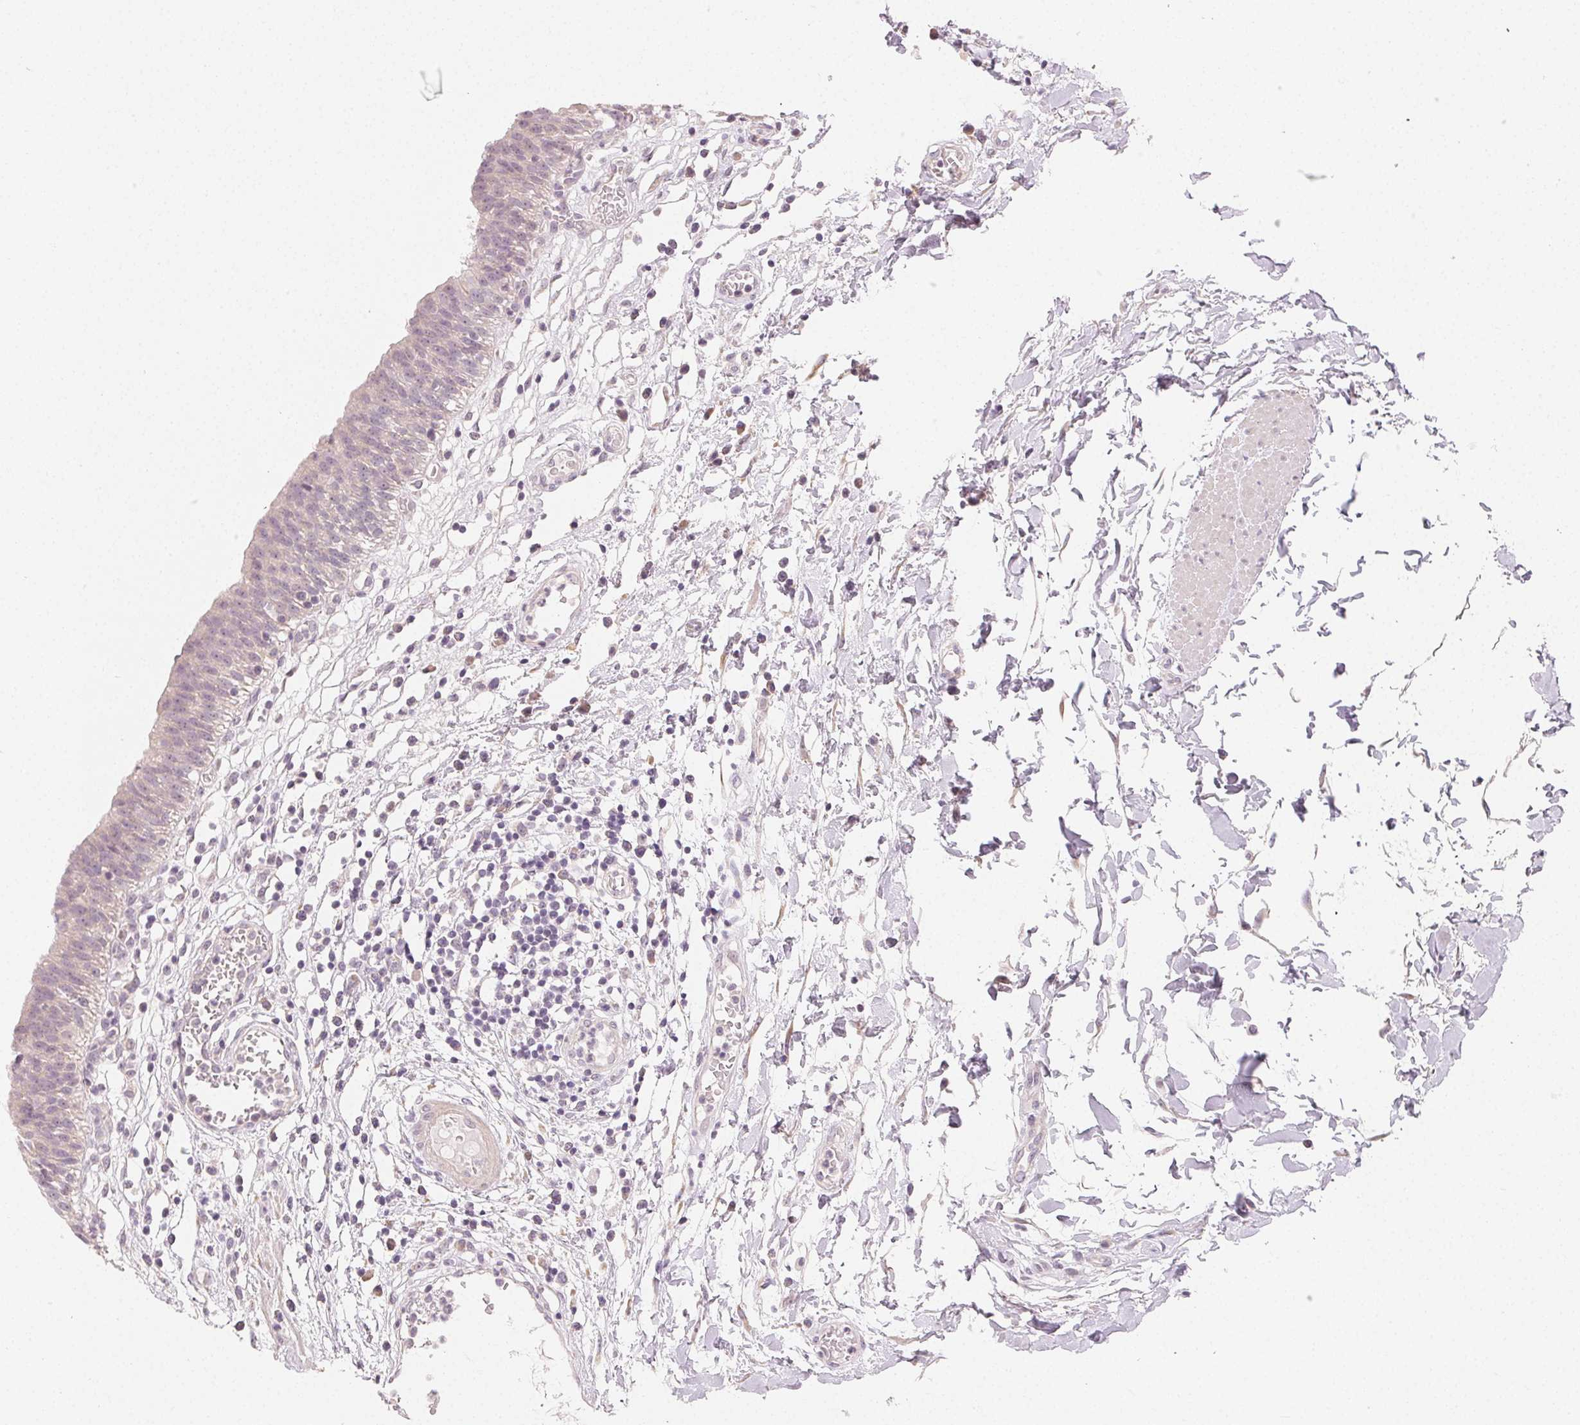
{"staining": {"intensity": "negative", "quantity": "none", "location": "none"}, "tissue": "urinary bladder", "cell_type": "Urothelial cells", "image_type": "normal", "snomed": [{"axis": "morphology", "description": "Normal tissue, NOS"}, {"axis": "topography", "description": "Urinary bladder"}], "caption": "The image demonstrates no significant positivity in urothelial cells of urinary bladder. Brightfield microscopy of immunohistochemistry (IHC) stained with DAB (brown) and hematoxylin (blue), captured at high magnification.", "gene": "MYBL1", "patient": {"sex": "male", "age": 64}}